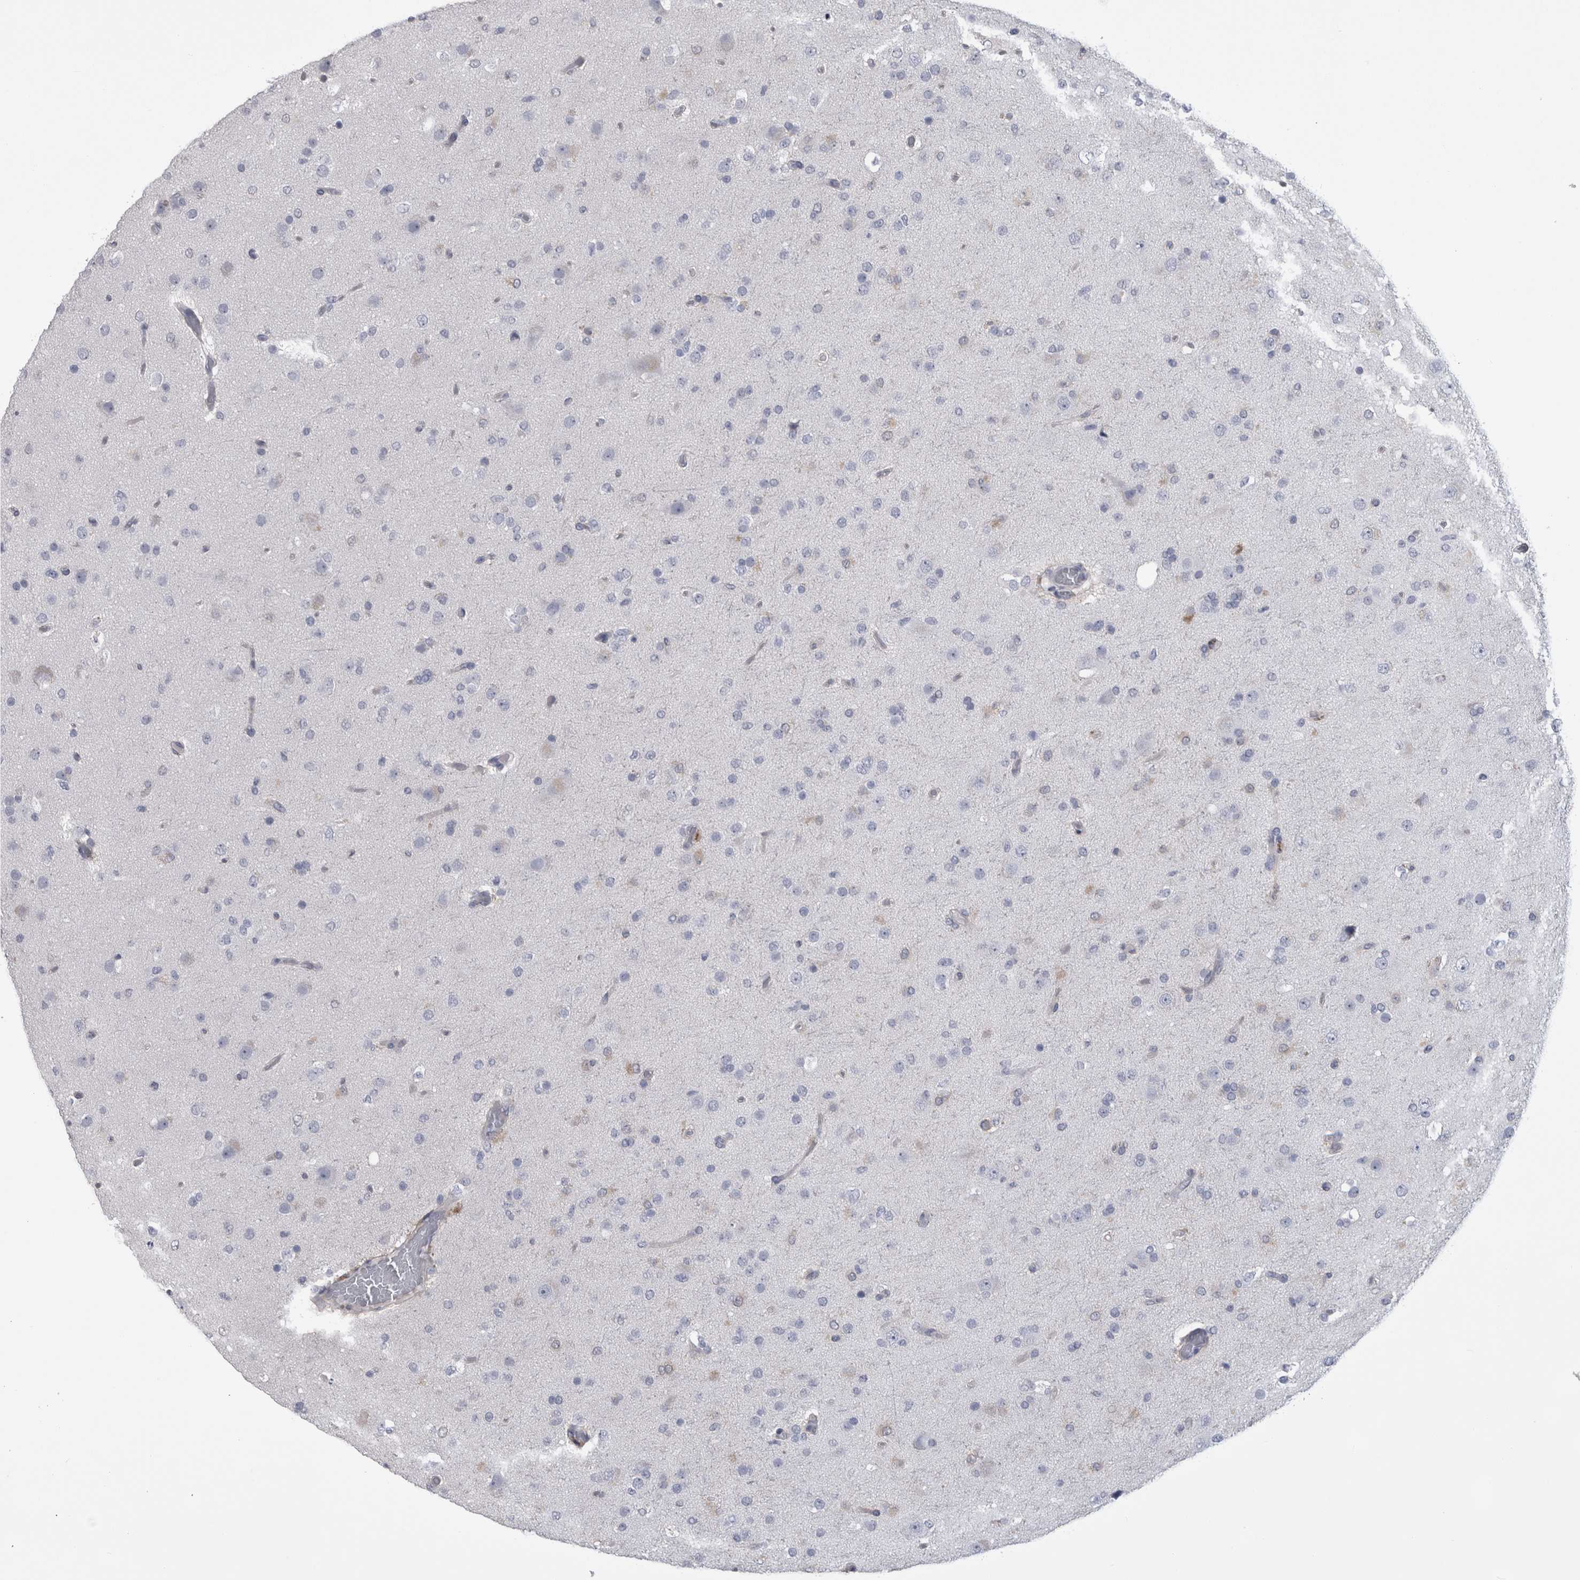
{"staining": {"intensity": "negative", "quantity": "none", "location": "none"}, "tissue": "glioma", "cell_type": "Tumor cells", "image_type": "cancer", "snomed": [{"axis": "morphology", "description": "Glioma, malignant, Low grade"}, {"axis": "topography", "description": "Brain"}], "caption": "Malignant low-grade glioma stained for a protein using immunohistochemistry (IHC) shows no expression tumor cells.", "gene": "AFMID", "patient": {"sex": "male", "age": 65}}